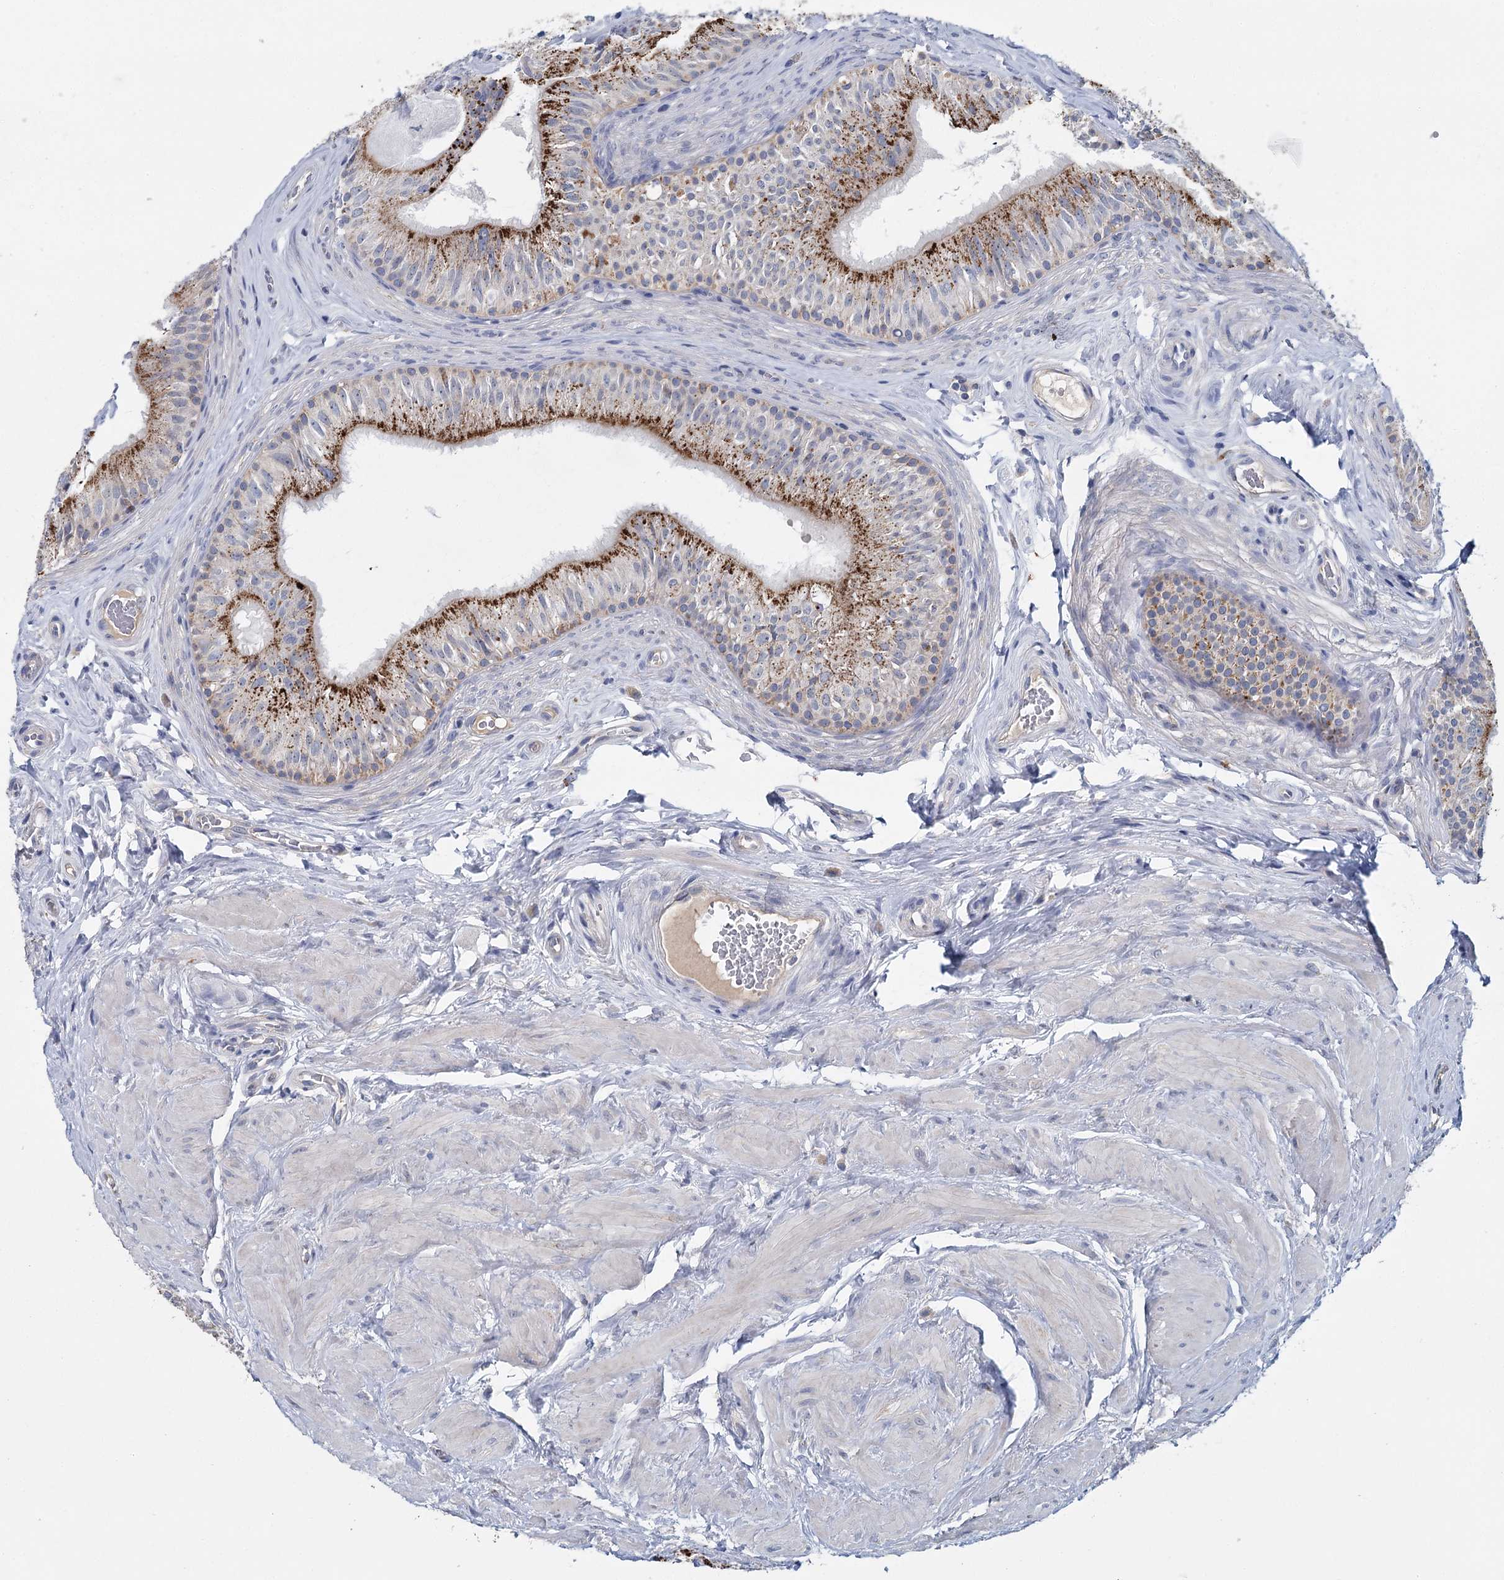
{"staining": {"intensity": "strong", "quantity": ">75%", "location": "cytoplasmic/membranous"}, "tissue": "epididymis", "cell_type": "Glandular cells", "image_type": "normal", "snomed": [{"axis": "morphology", "description": "Normal tissue, NOS"}, {"axis": "topography", "description": "Epididymis"}], "caption": "Epididymis stained with IHC exhibits strong cytoplasmic/membranous expression in about >75% of glandular cells. The staining was performed using DAB (3,3'-diaminobenzidine), with brown indicating positive protein expression. Nuclei are stained blue with hematoxylin.", "gene": "ANKRD16", "patient": {"sex": "male", "age": 46}}